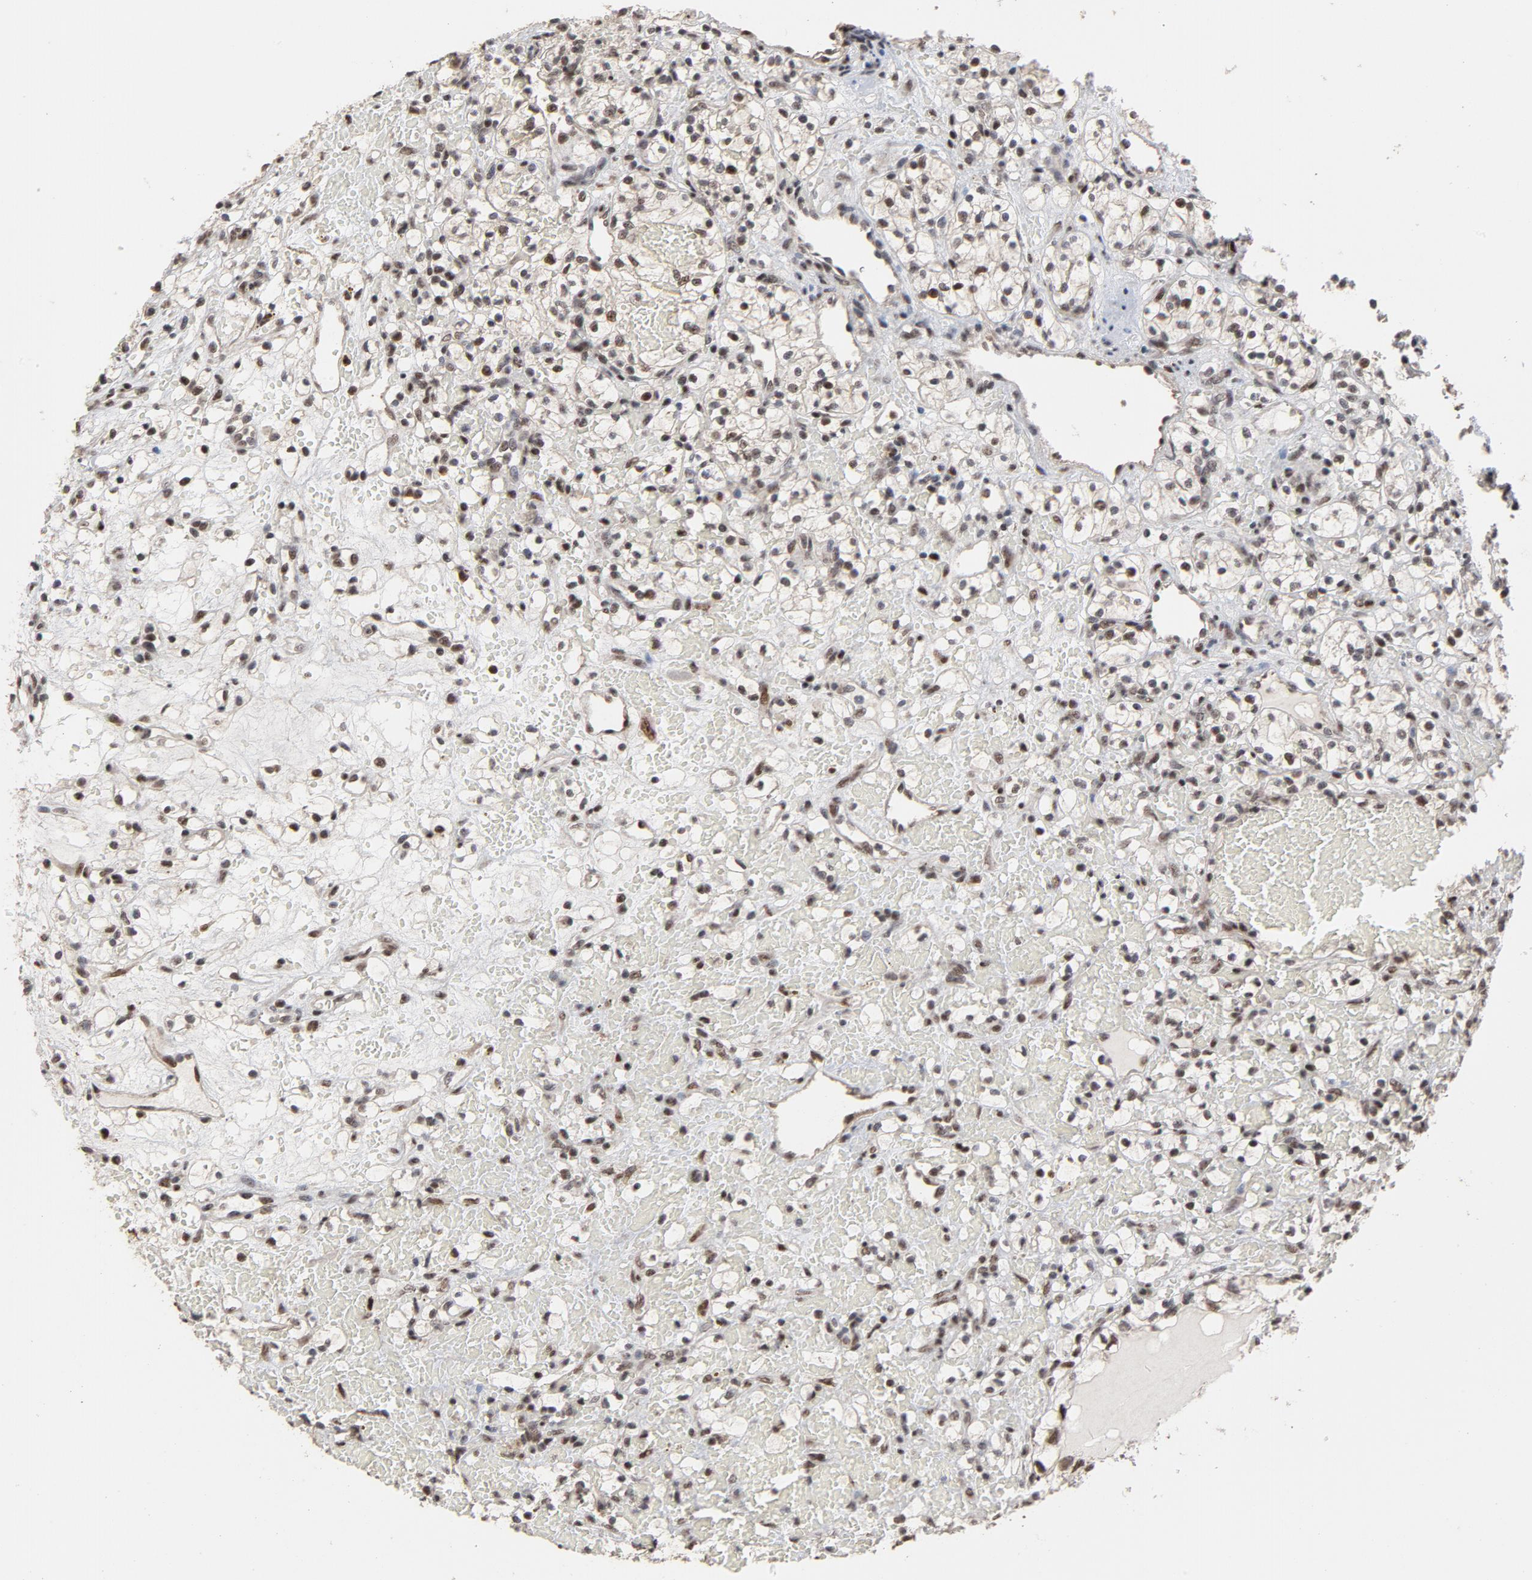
{"staining": {"intensity": "moderate", "quantity": "25%-75%", "location": "nuclear"}, "tissue": "renal cancer", "cell_type": "Tumor cells", "image_type": "cancer", "snomed": [{"axis": "morphology", "description": "Adenocarcinoma, NOS"}, {"axis": "topography", "description": "Kidney"}], "caption": "An immunohistochemistry (IHC) histopathology image of neoplastic tissue is shown. Protein staining in brown shows moderate nuclear positivity in renal cancer within tumor cells.", "gene": "TP53RK", "patient": {"sex": "female", "age": 60}}